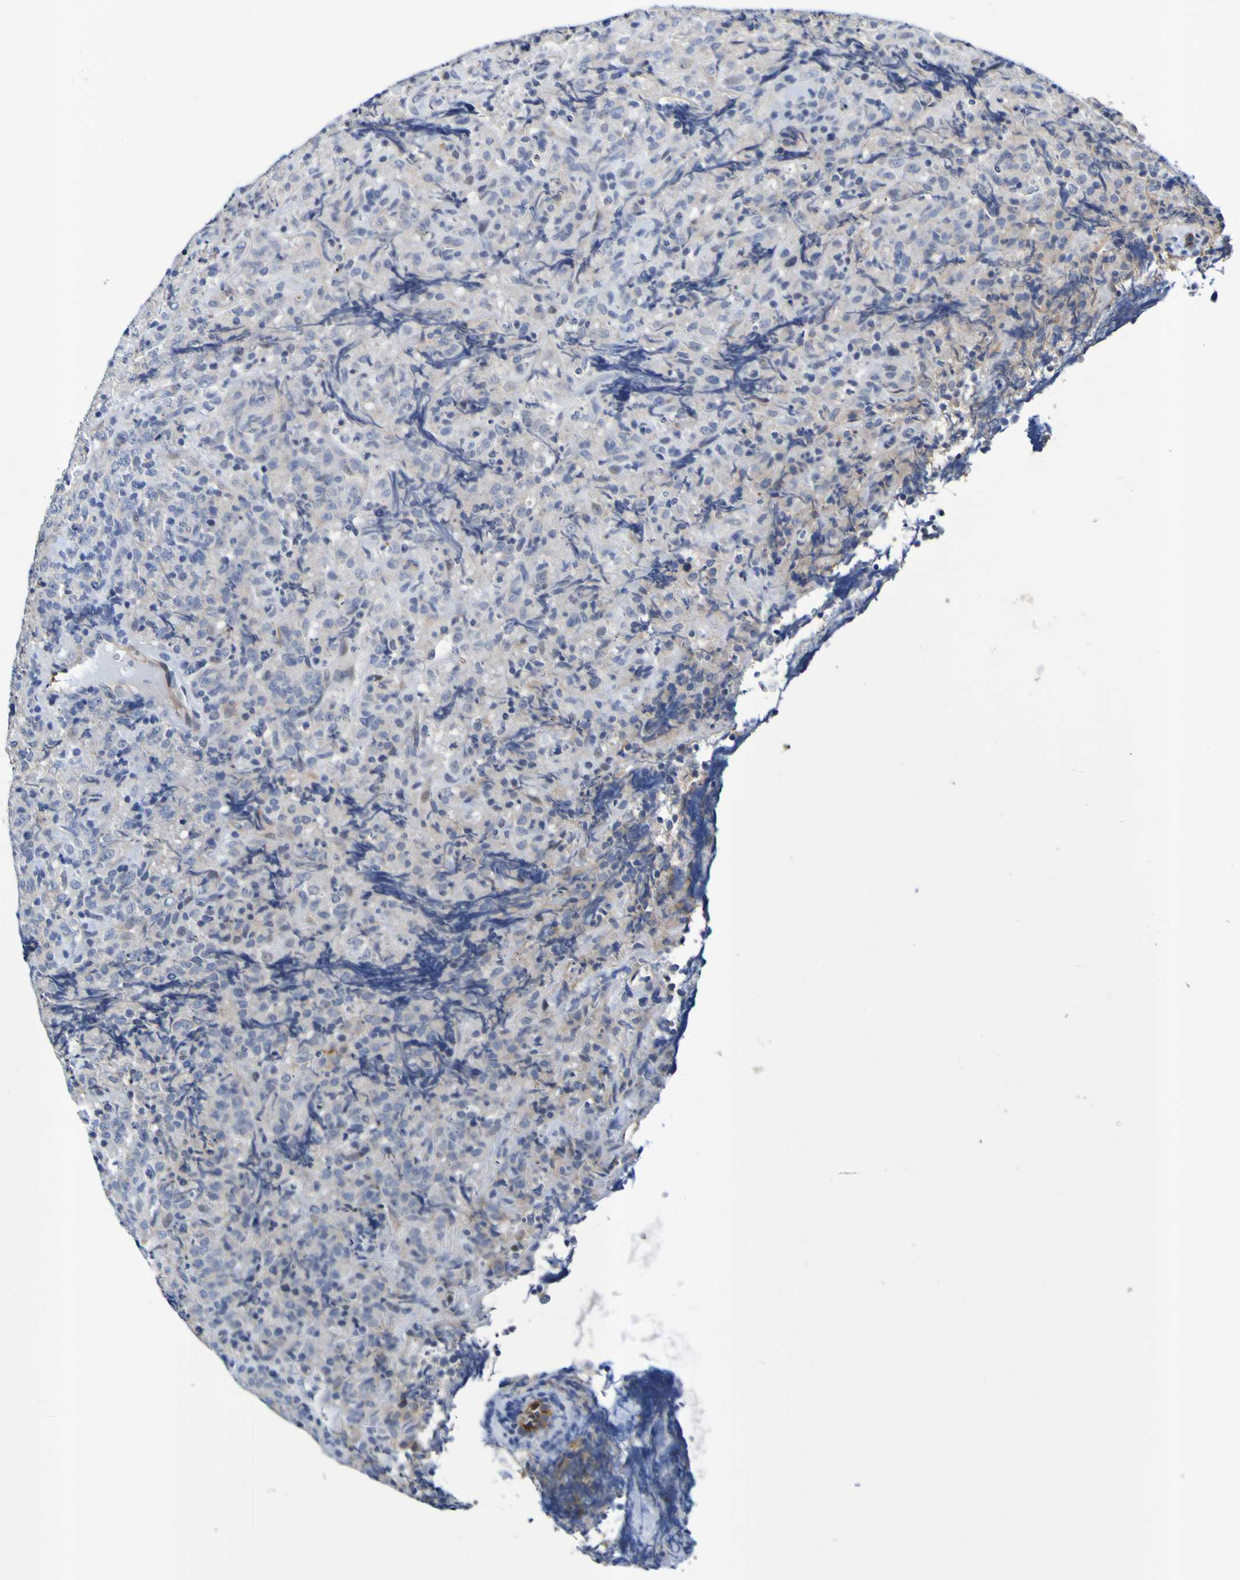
{"staining": {"intensity": "negative", "quantity": "none", "location": "none"}, "tissue": "lymphoma", "cell_type": "Tumor cells", "image_type": "cancer", "snomed": [{"axis": "morphology", "description": "Malignant lymphoma, non-Hodgkin's type, High grade"}, {"axis": "topography", "description": "Tonsil"}], "caption": "Tumor cells are negative for protein expression in human malignant lymphoma, non-Hodgkin's type (high-grade). The staining is performed using DAB brown chromogen with nuclei counter-stained in using hematoxylin.", "gene": "VMA21", "patient": {"sex": "female", "age": 36}}